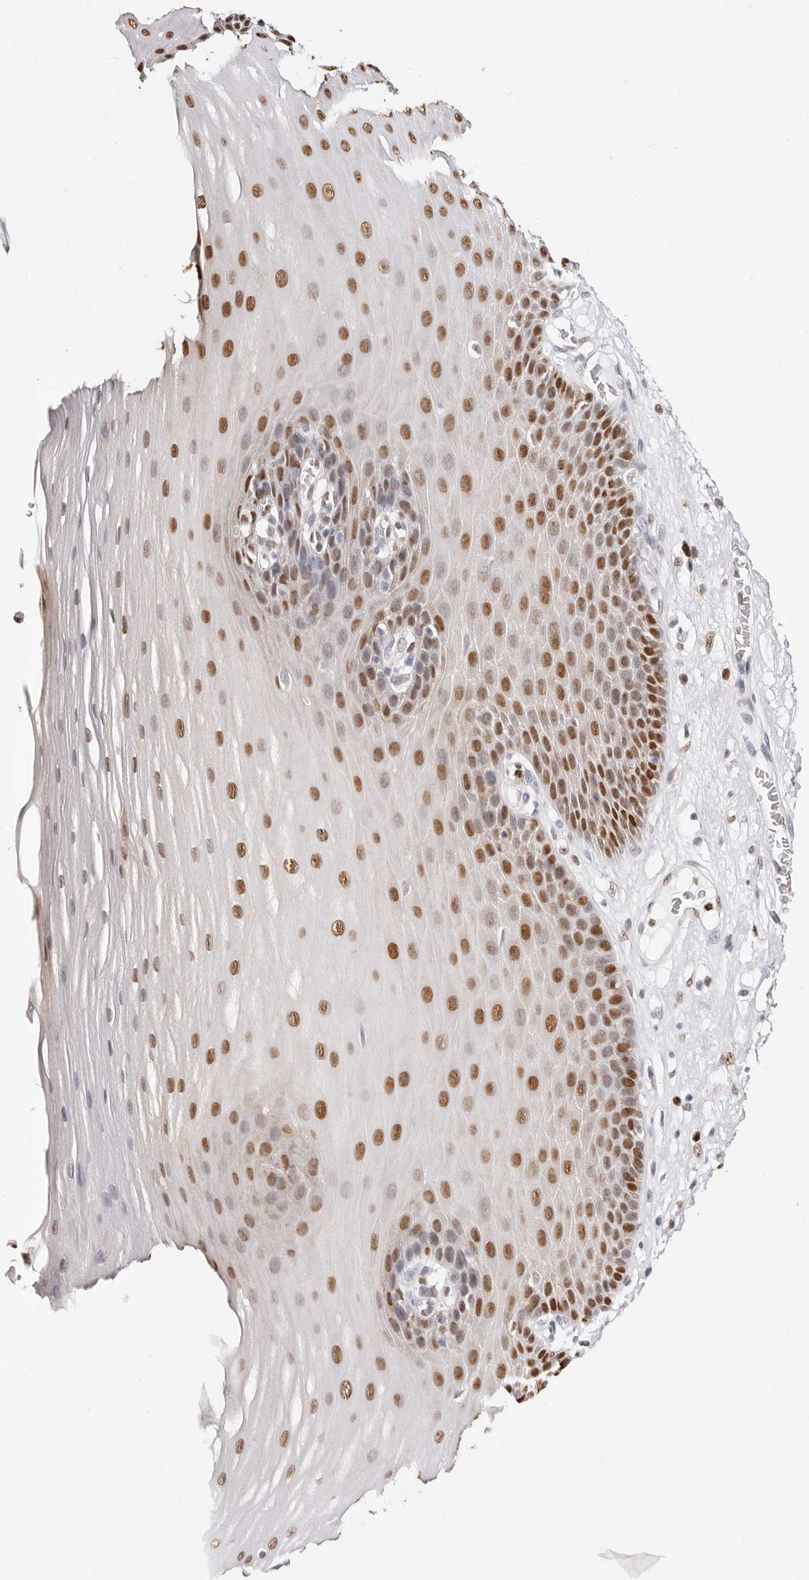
{"staining": {"intensity": "strong", "quantity": ">75%", "location": "nuclear"}, "tissue": "esophagus", "cell_type": "Squamous epithelial cells", "image_type": "normal", "snomed": [{"axis": "morphology", "description": "Normal tissue, NOS"}, {"axis": "topography", "description": "Esophagus"}], "caption": "This image demonstrates IHC staining of normal esophagus, with high strong nuclear staining in approximately >75% of squamous epithelial cells.", "gene": "TKT", "patient": {"sex": "male", "age": 62}}